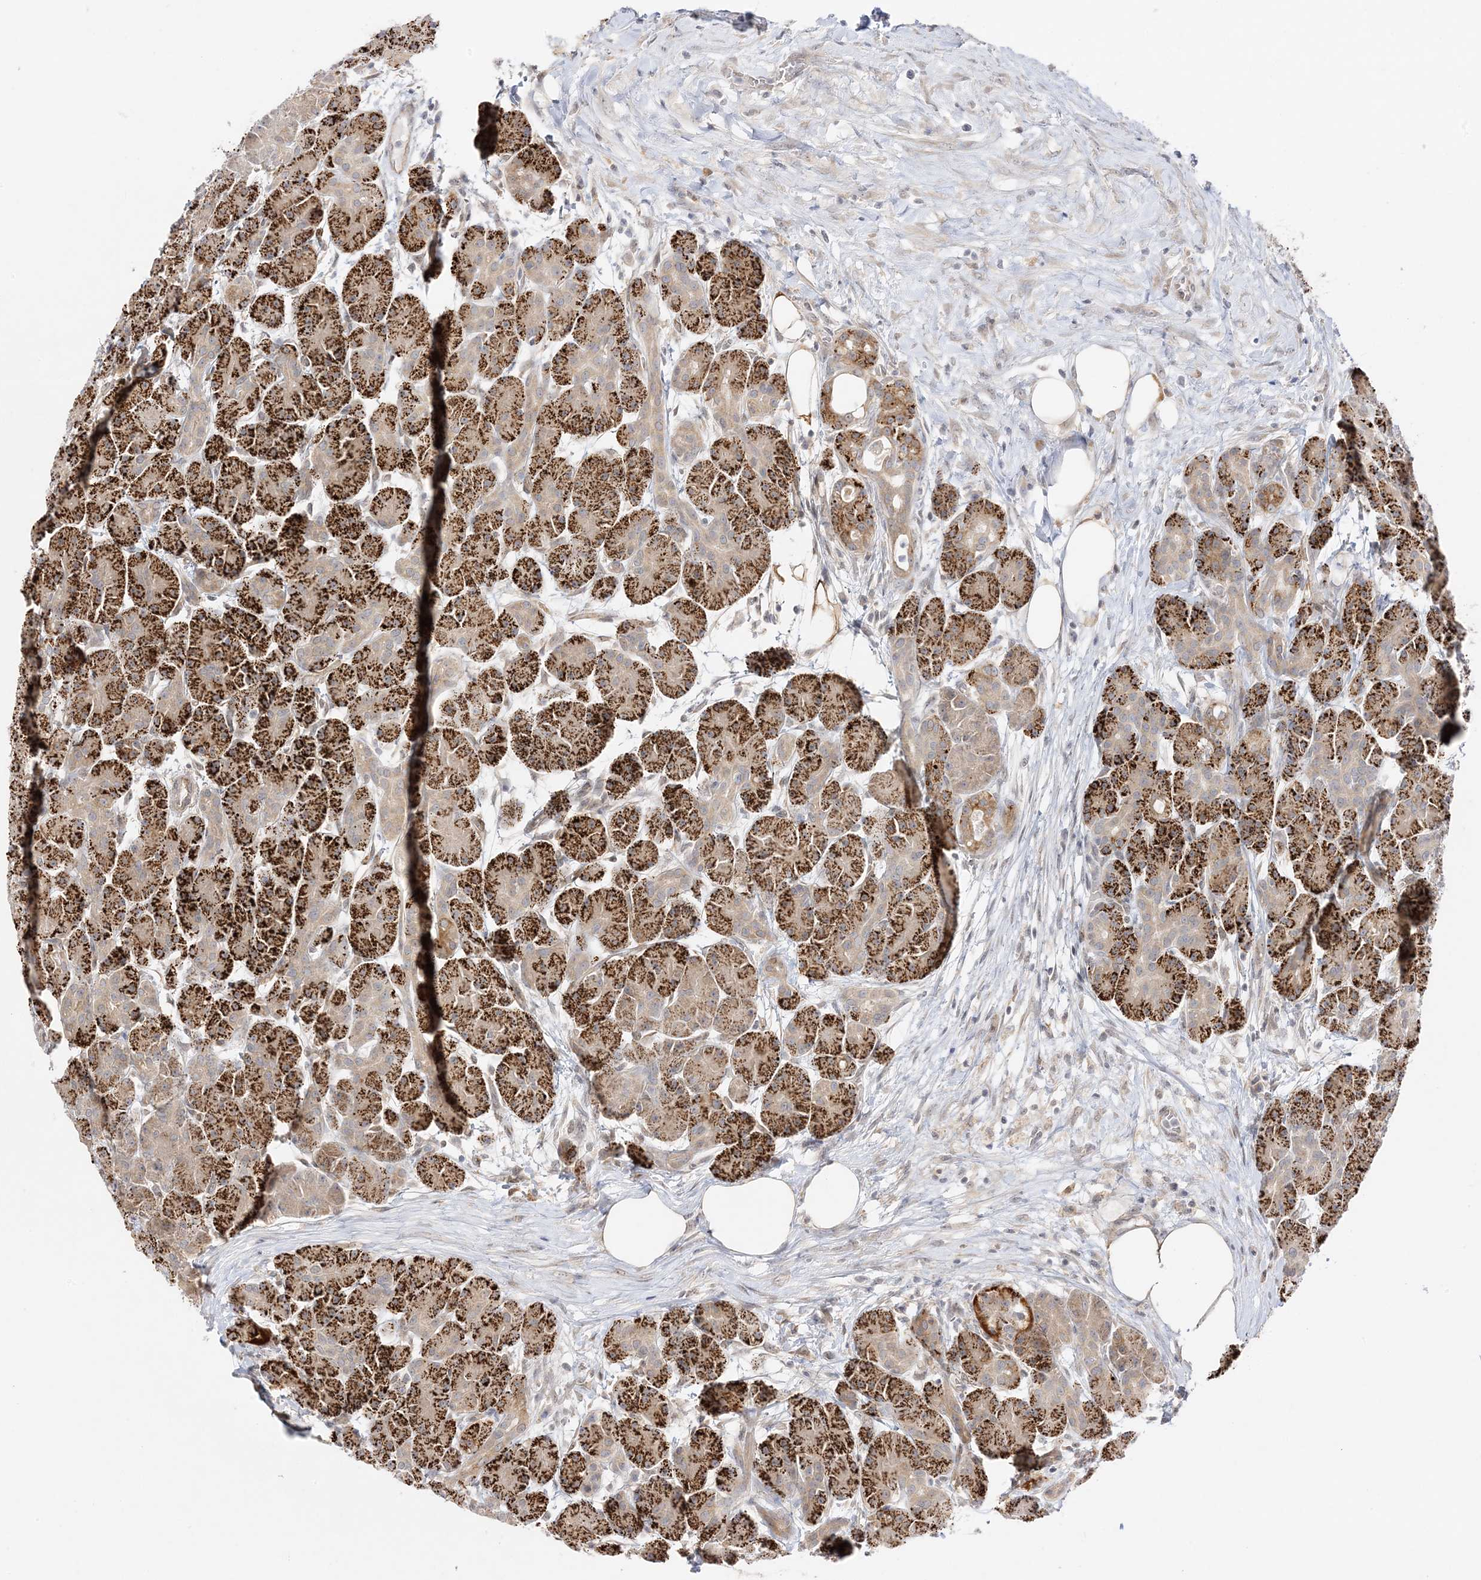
{"staining": {"intensity": "strong", "quantity": "25%-75%", "location": "cytoplasmic/membranous"}, "tissue": "pancreas", "cell_type": "Exocrine glandular cells", "image_type": "normal", "snomed": [{"axis": "morphology", "description": "Normal tissue, NOS"}, {"axis": "topography", "description": "Pancreas"}], "caption": "Immunohistochemical staining of normal human pancreas exhibits 25%-75% levels of strong cytoplasmic/membranous protein staining in about 25%-75% of exocrine glandular cells.", "gene": "C2CD2", "patient": {"sex": "male", "age": 63}}